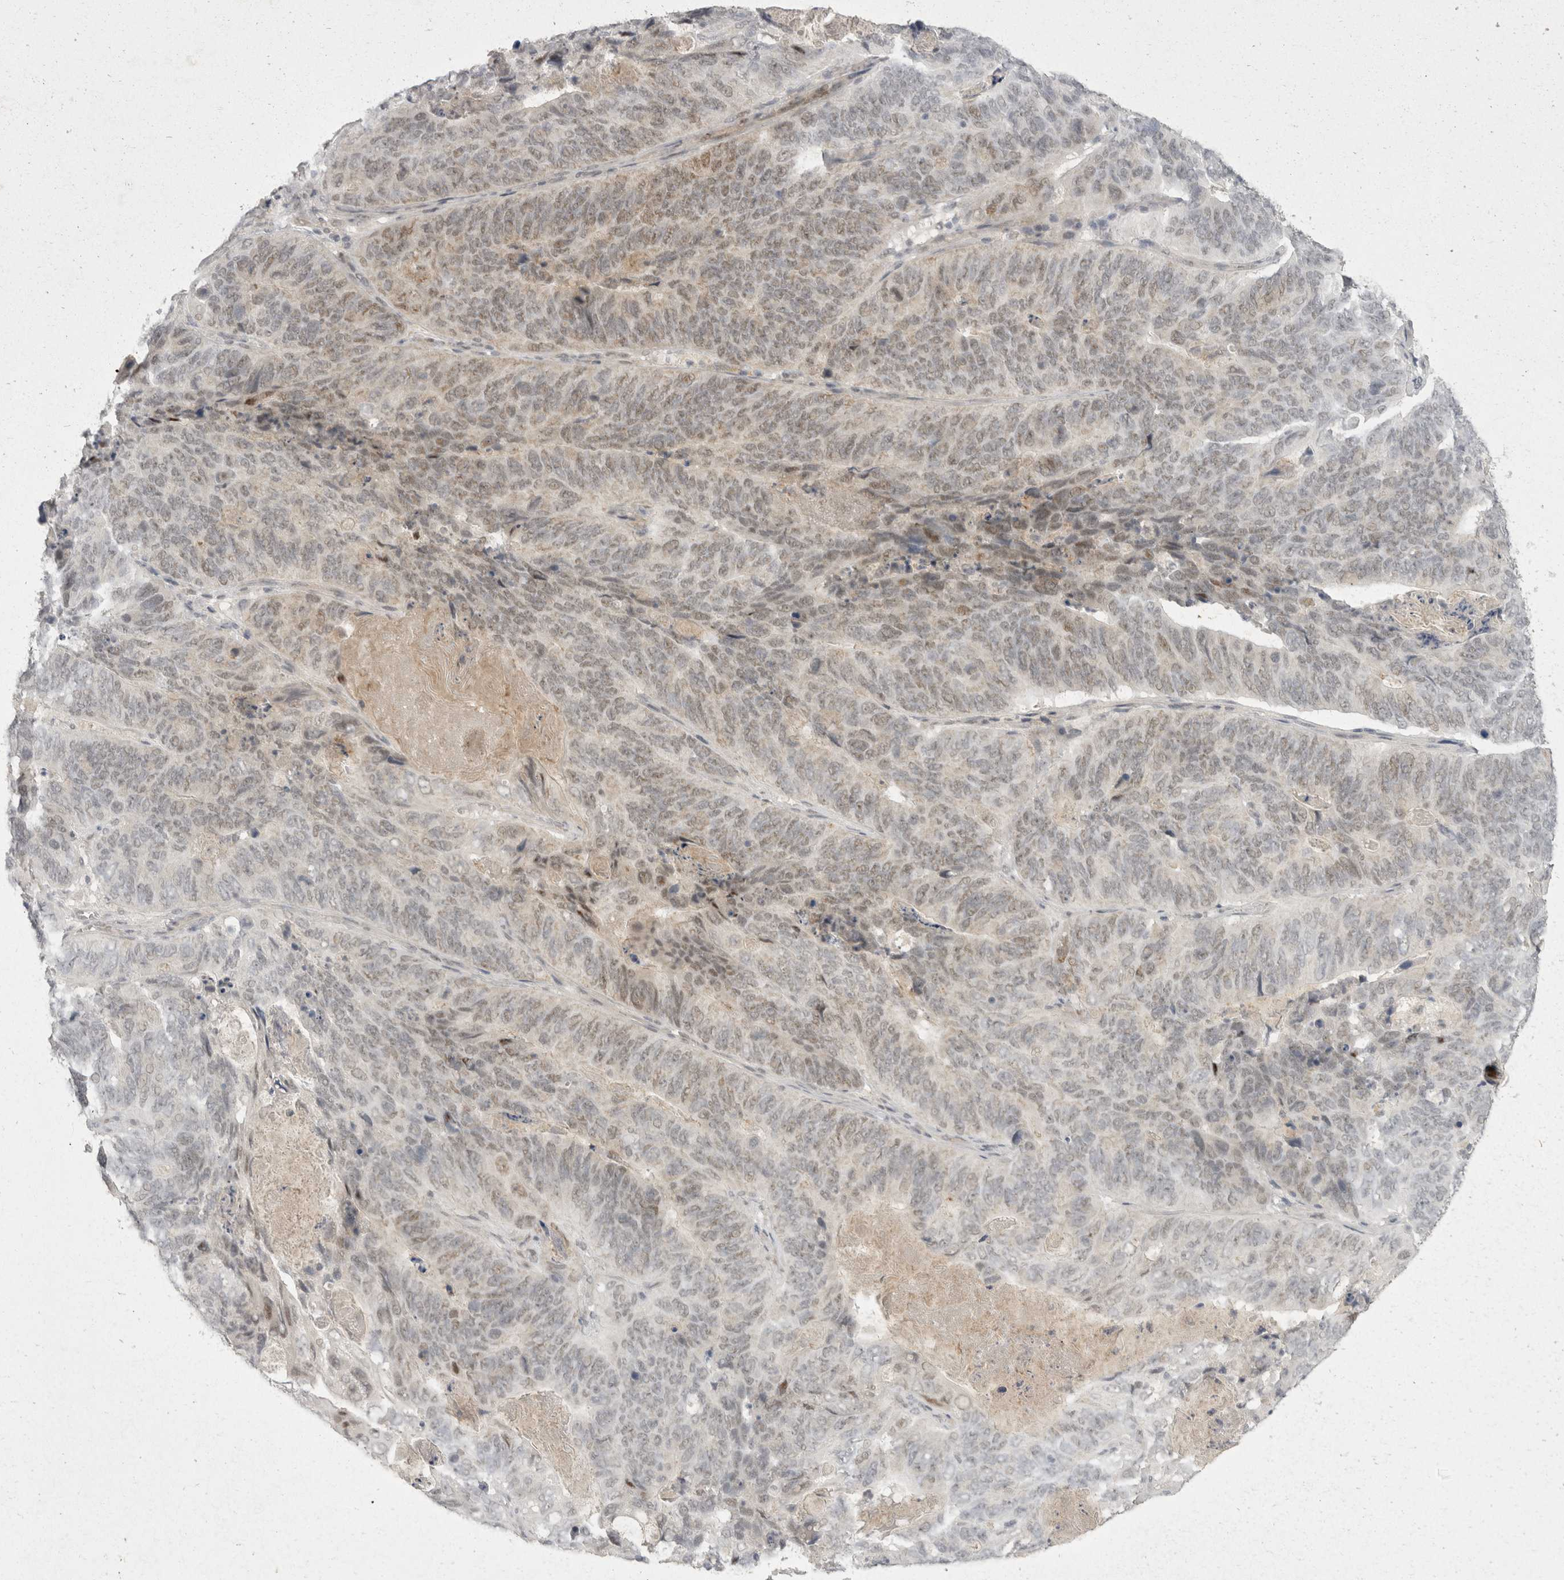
{"staining": {"intensity": "weak", "quantity": "25%-75%", "location": "nuclear"}, "tissue": "stomach cancer", "cell_type": "Tumor cells", "image_type": "cancer", "snomed": [{"axis": "morphology", "description": "Normal tissue, NOS"}, {"axis": "morphology", "description": "Adenocarcinoma, NOS"}, {"axis": "topography", "description": "Stomach"}], "caption": "Immunohistochemical staining of stomach adenocarcinoma exhibits low levels of weak nuclear protein positivity in about 25%-75% of tumor cells. (Stains: DAB in brown, nuclei in blue, Microscopy: brightfield microscopy at high magnification).", "gene": "TOM1L2", "patient": {"sex": "female", "age": 89}}